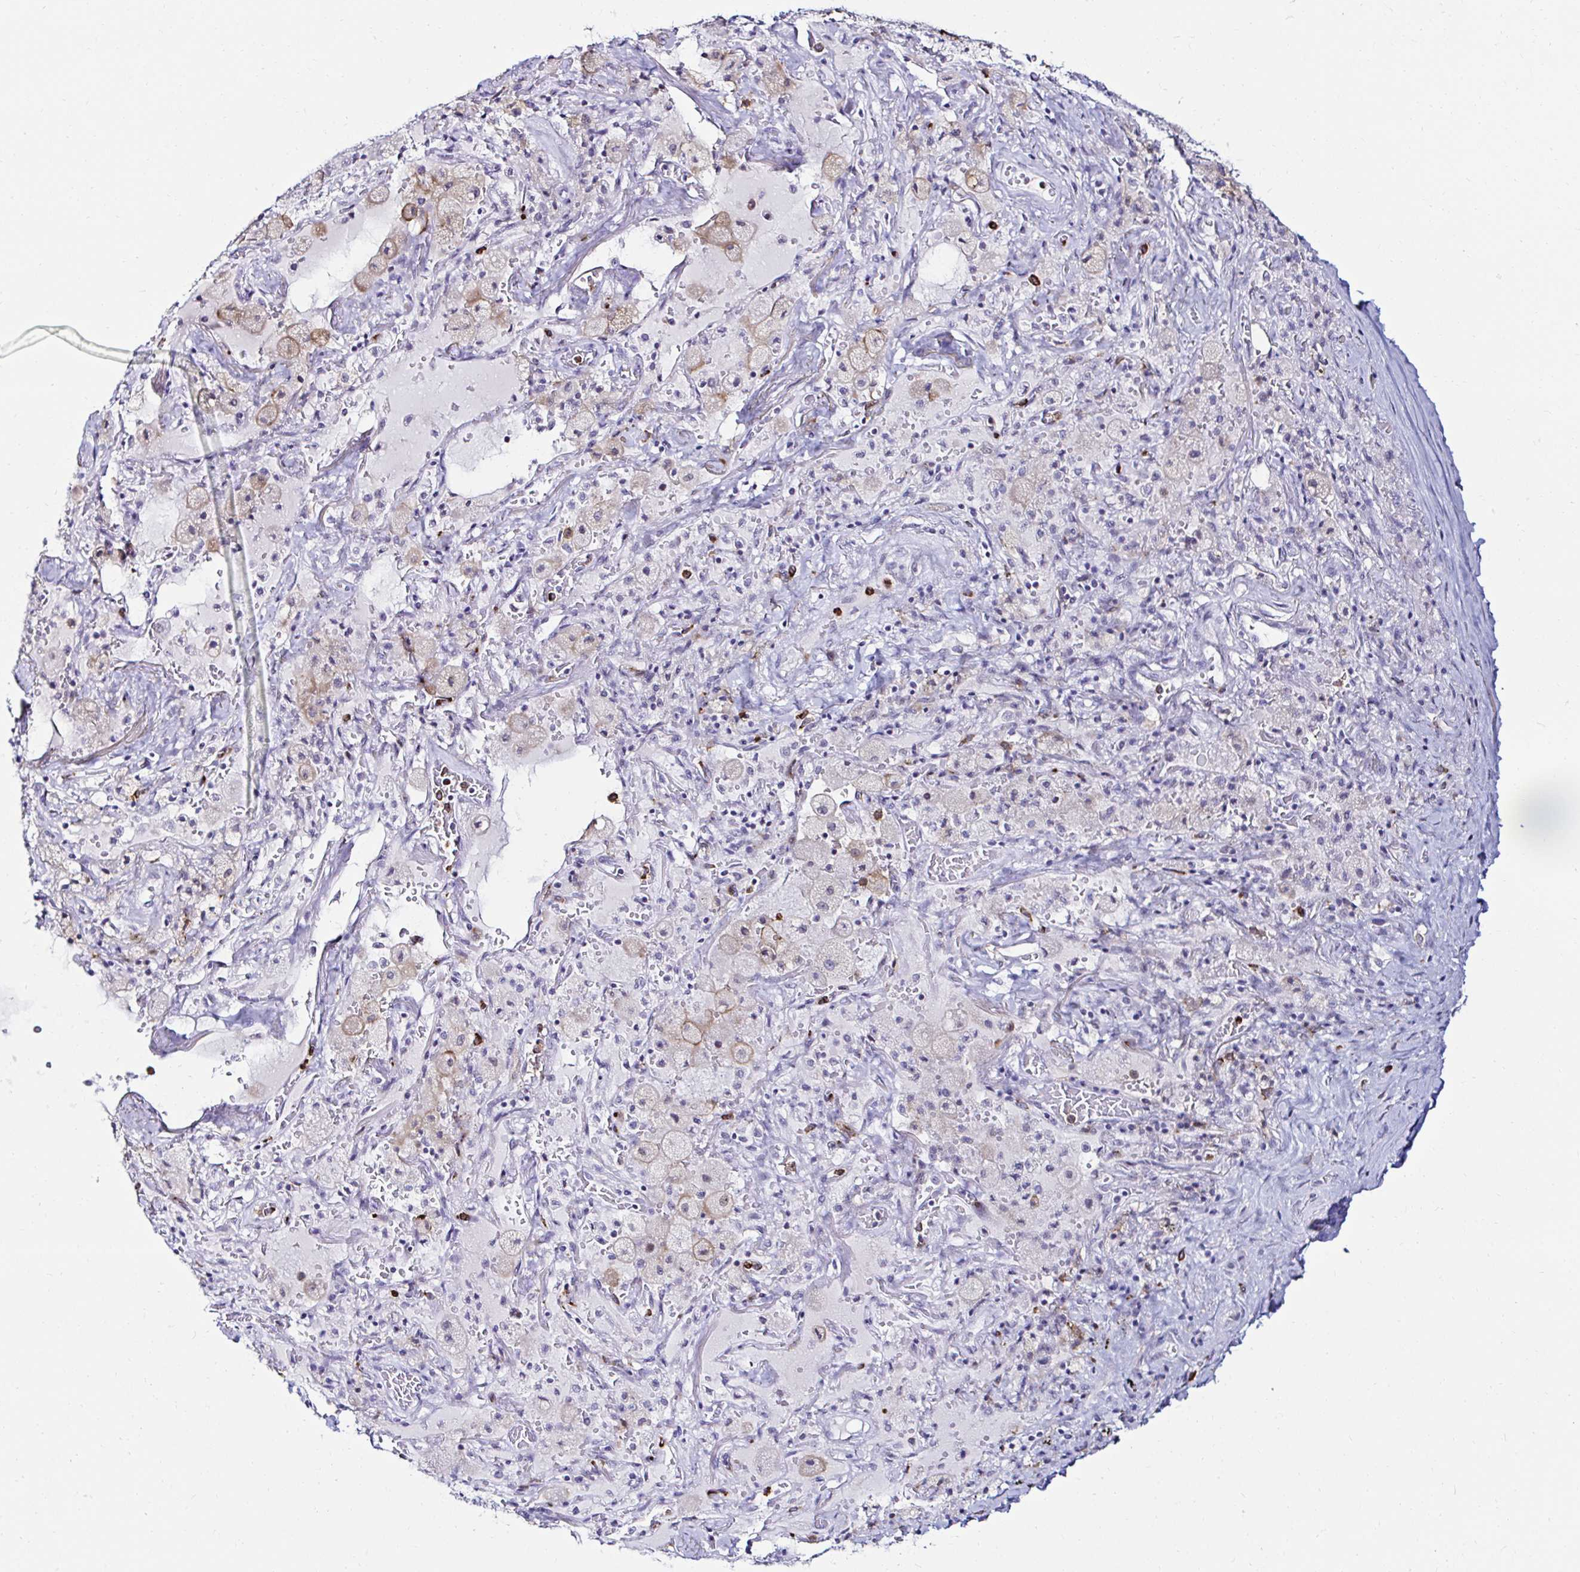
{"staining": {"intensity": "negative", "quantity": "none", "location": "none"}, "tissue": "adipose tissue", "cell_type": "Adipocytes", "image_type": "normal", "snomed": [{"axis": "morphology", "description": "Normal tissue, NOS"}, {"axis": "topography", "description": "Cartilage tissue"}, {"axis": "topography", "description": "Bronchus"}], "caption": "Immunohistochemistry photomicrograph of unremarkable adipose tissue: human adipose tissue stained with DAB displays no significant protein positivity in adipocytes.", "gene": "CYBB", "patient": {"sex": "male", "age": 64}}